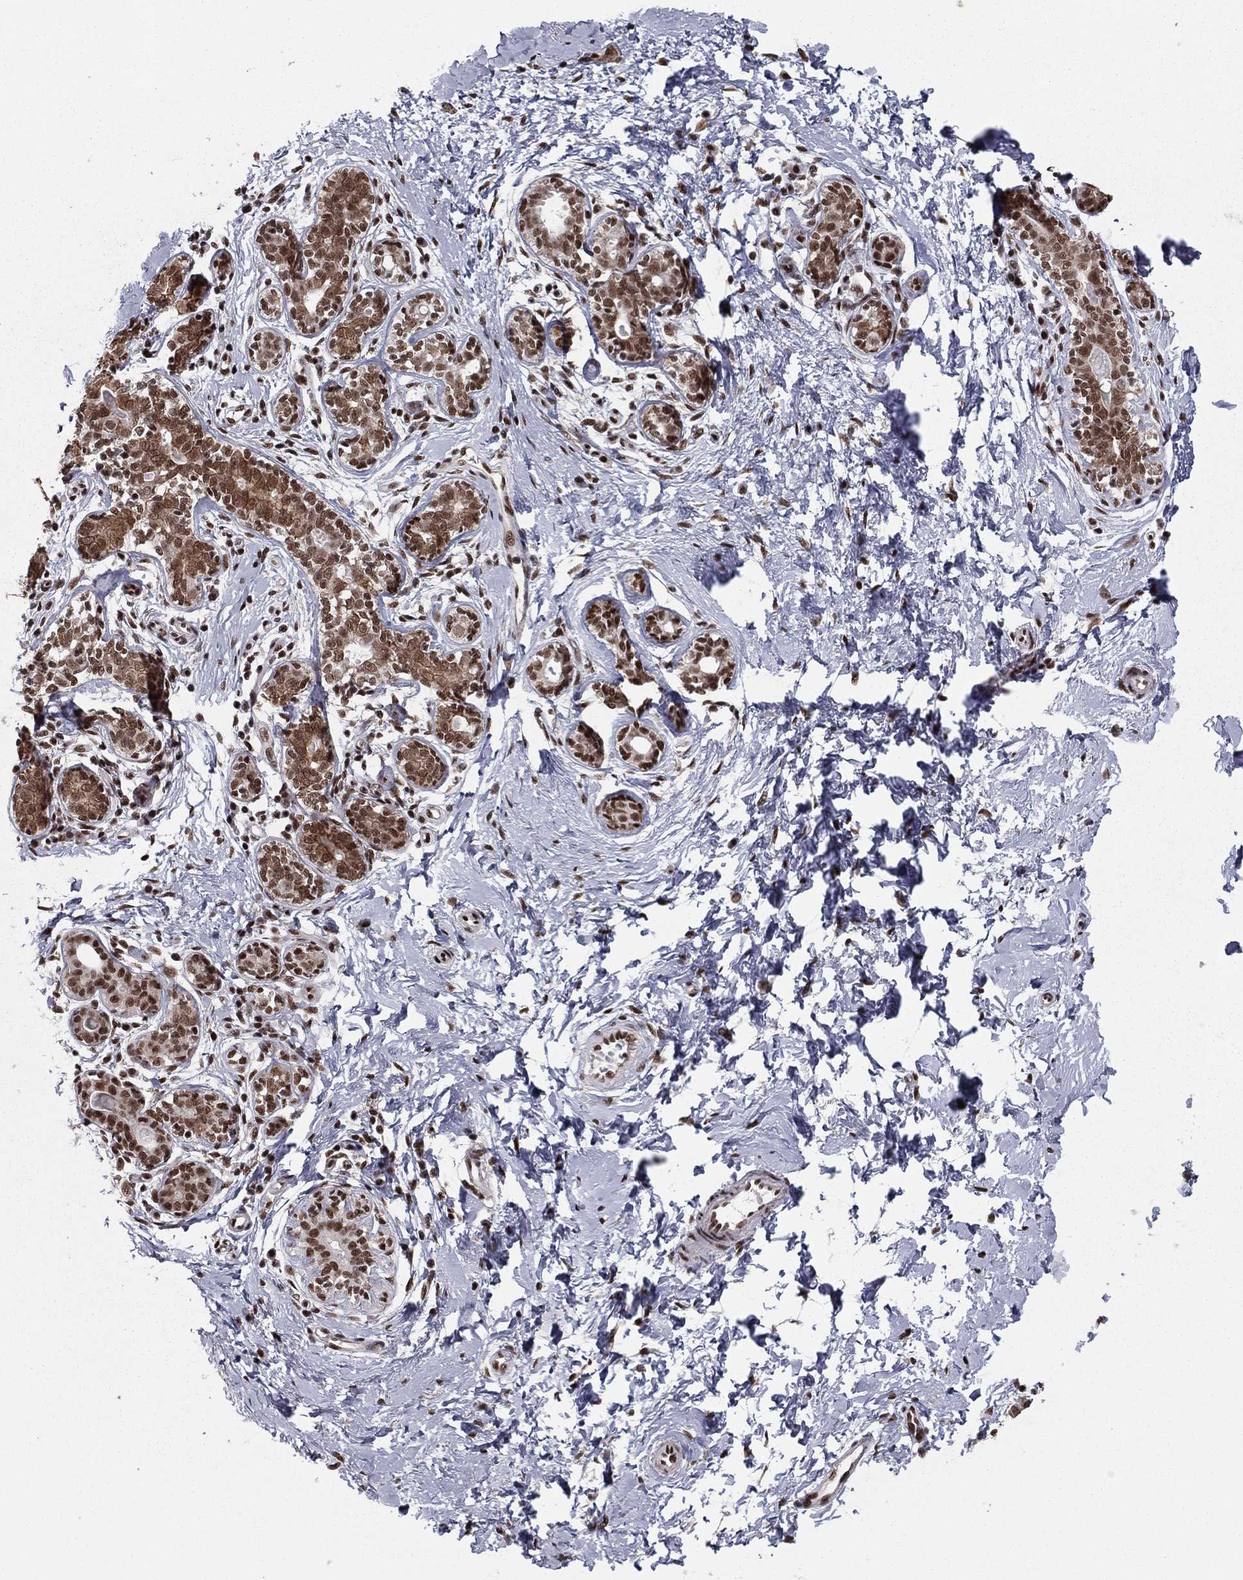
{"staining": {"intensity": "moderate", "quantity": ">75%", "location": "nuclear"}, "tissue": "breast", "cell_type": "Glandular cells", "image_type": "normal", "snomed": [{"axis": "morphology", "description": "Normal tissue, NOS"}, {"axis": "topography", "description": "Breast"}], "caption": "Moderate nuclear protein positivity is appreciated in approximately >75% of glandular cells in breast.", "gene": "NFYB", "patient": {"sex": "female", "age": 37}}